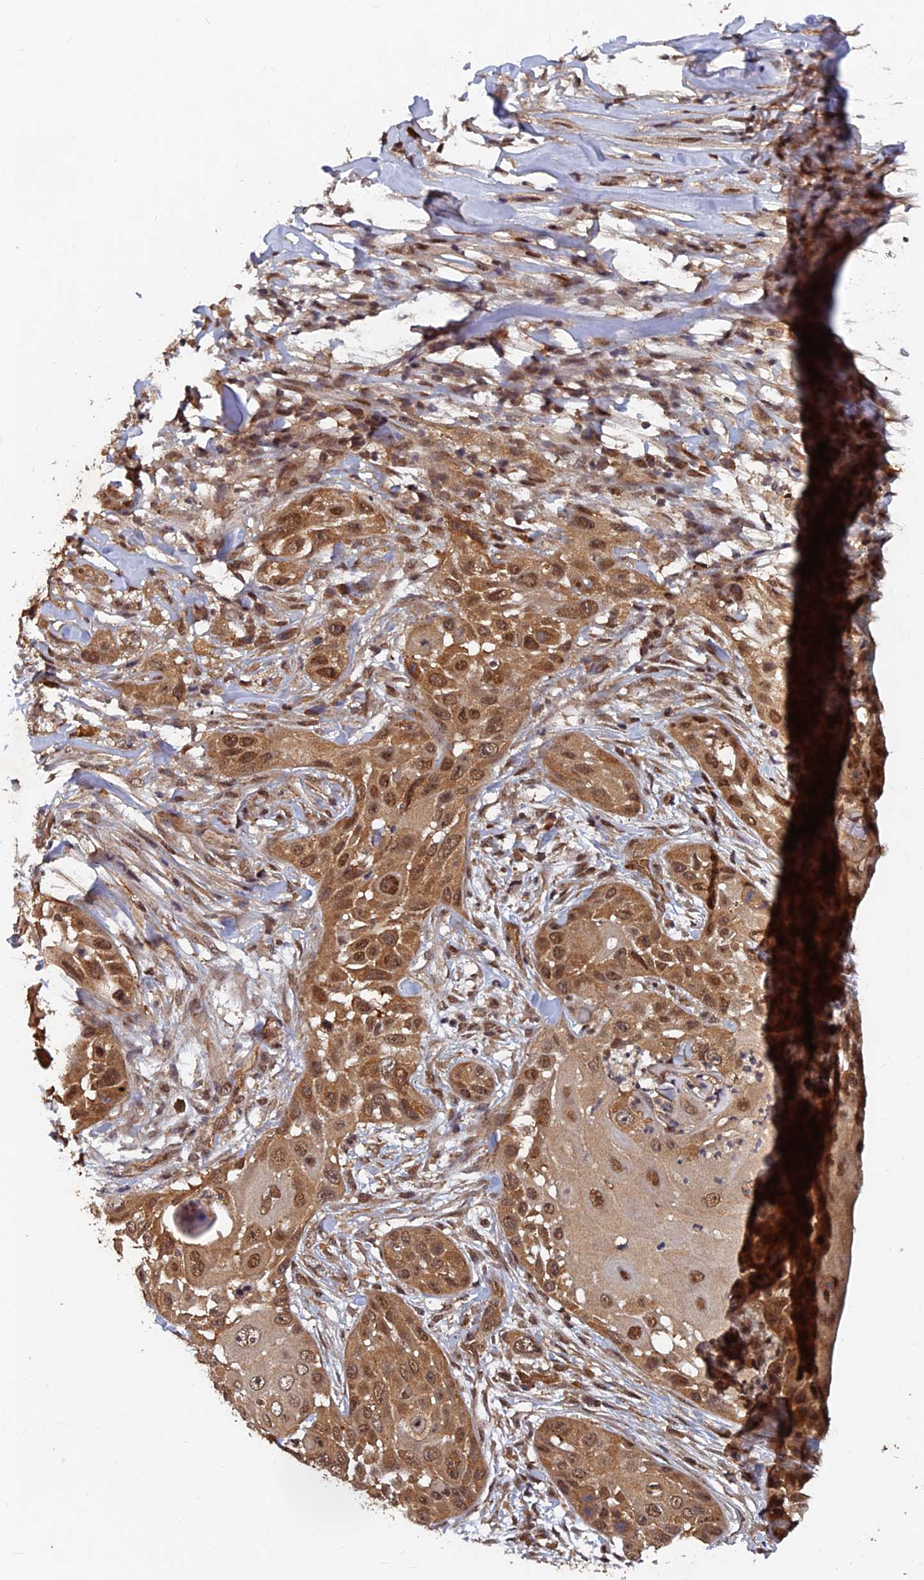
{"staining": {"intensity": "moderate", "quantity": ">75%", "location": "cytoplasmic/membranous,nuclear"}, "tissue": "skin cancer", "cell_type": "Tumor cells", "image_type": "cancer", "snomed": [{"axis": "morphology", "description": "Squamous cell carcinoma, NOS"}, {"axis": "topography", "description": "Skin"}], "caption": "Protein expression analysis of human skin cancer (squamous cell carcinoma) reveals moderate cytoplasmic/membranous and nuclear positivity in approximately >75% of tumor cells.", "gene": "FAM53C", "patient": {"sex": "female", "age": 44}}